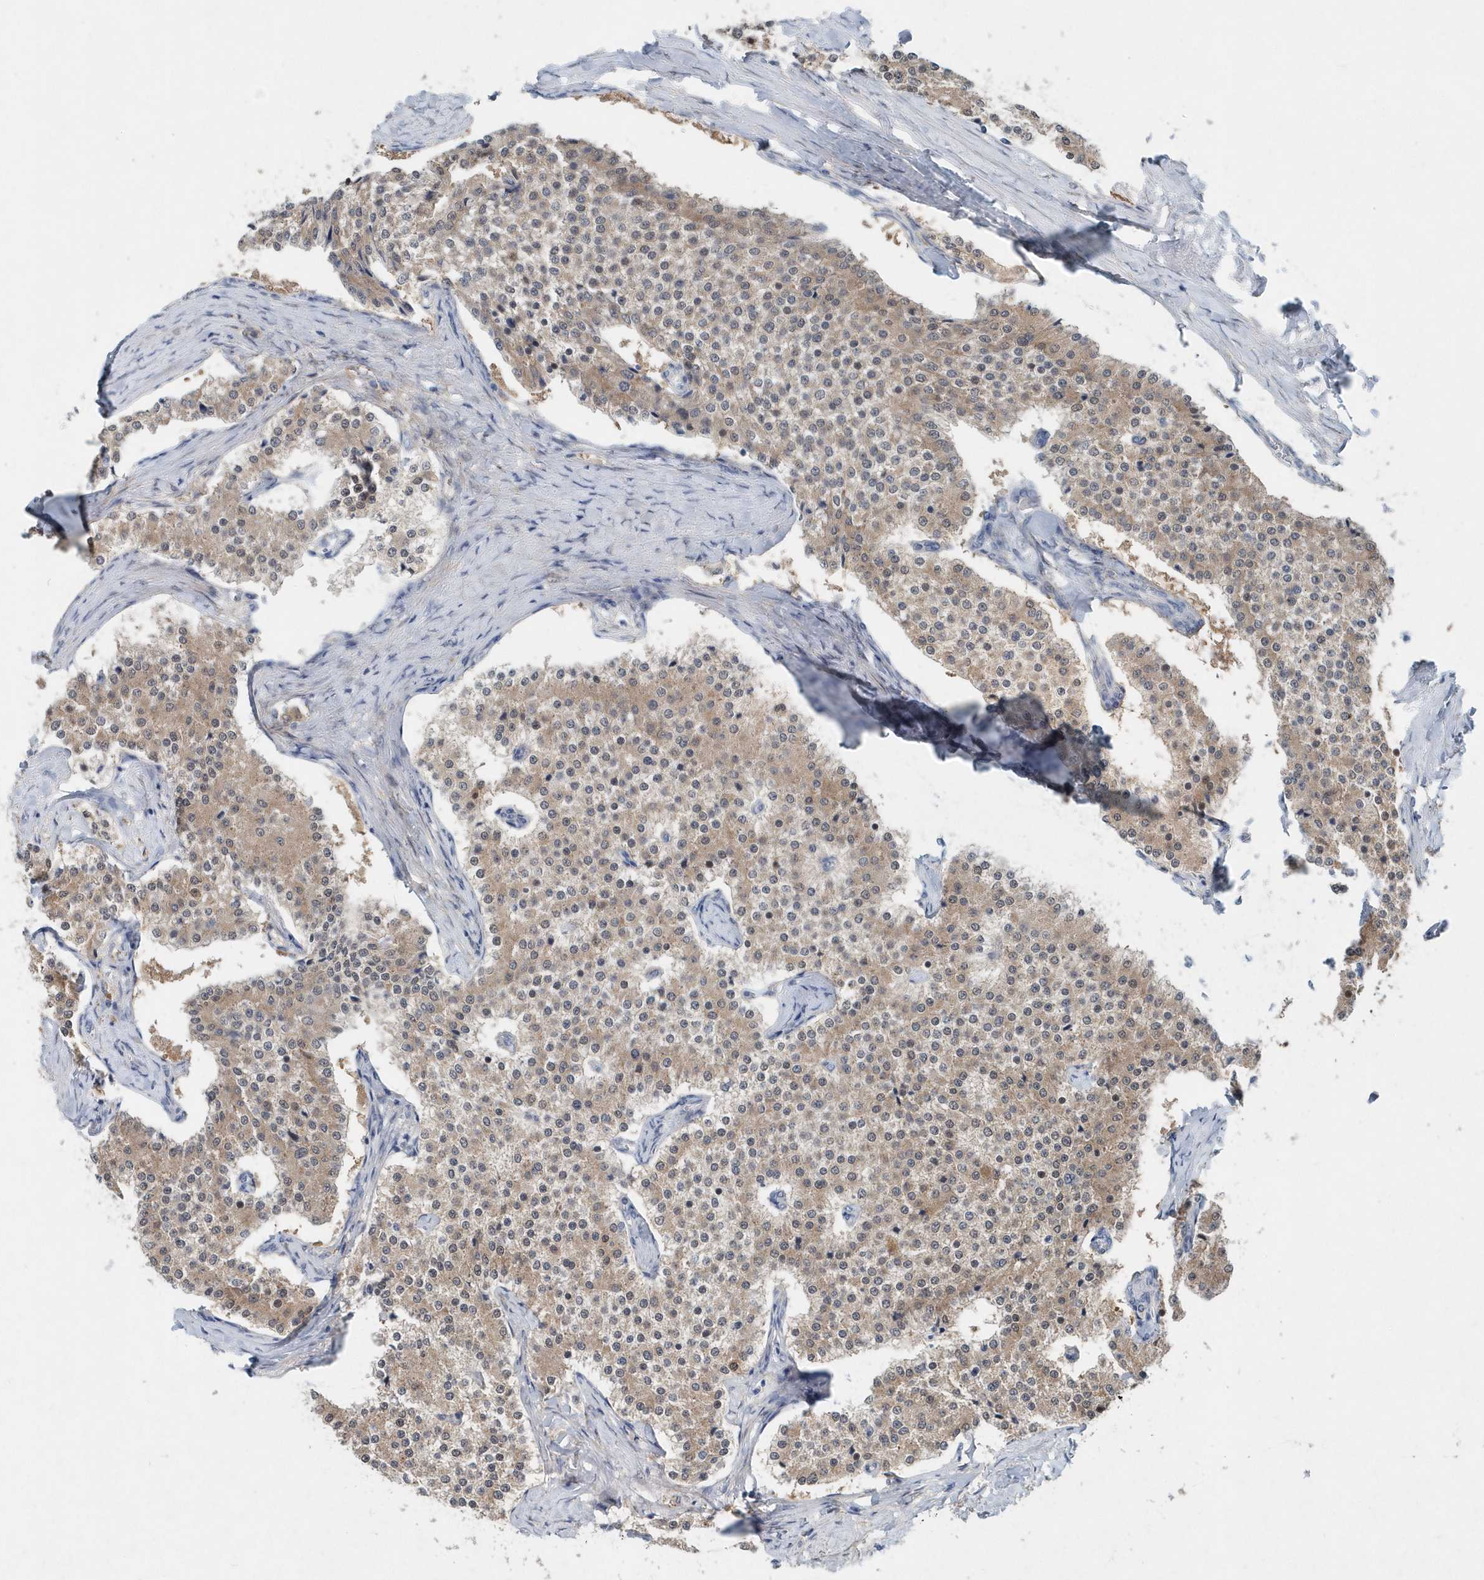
{"staining": {"intensity": "weak", "quantity": ">75%", "location": "cytoplasmic/membranous"}, "tissue": "carcinoid", "cell_type": "Tumor cells", "image_type": "cancer", "snomed": [{"axis": "morphology", "description": "Carcinoid, malignant, NOS"}, {"axis": "topography", "description": "Colon"}], "caption": "Protein expression analysis of carcinoid demonstrates weak cytoplasmic/membranous staining in about >75% of tumor cells.", "gene": "PFN2", "patient": {"sex": "female", "age": 52}}